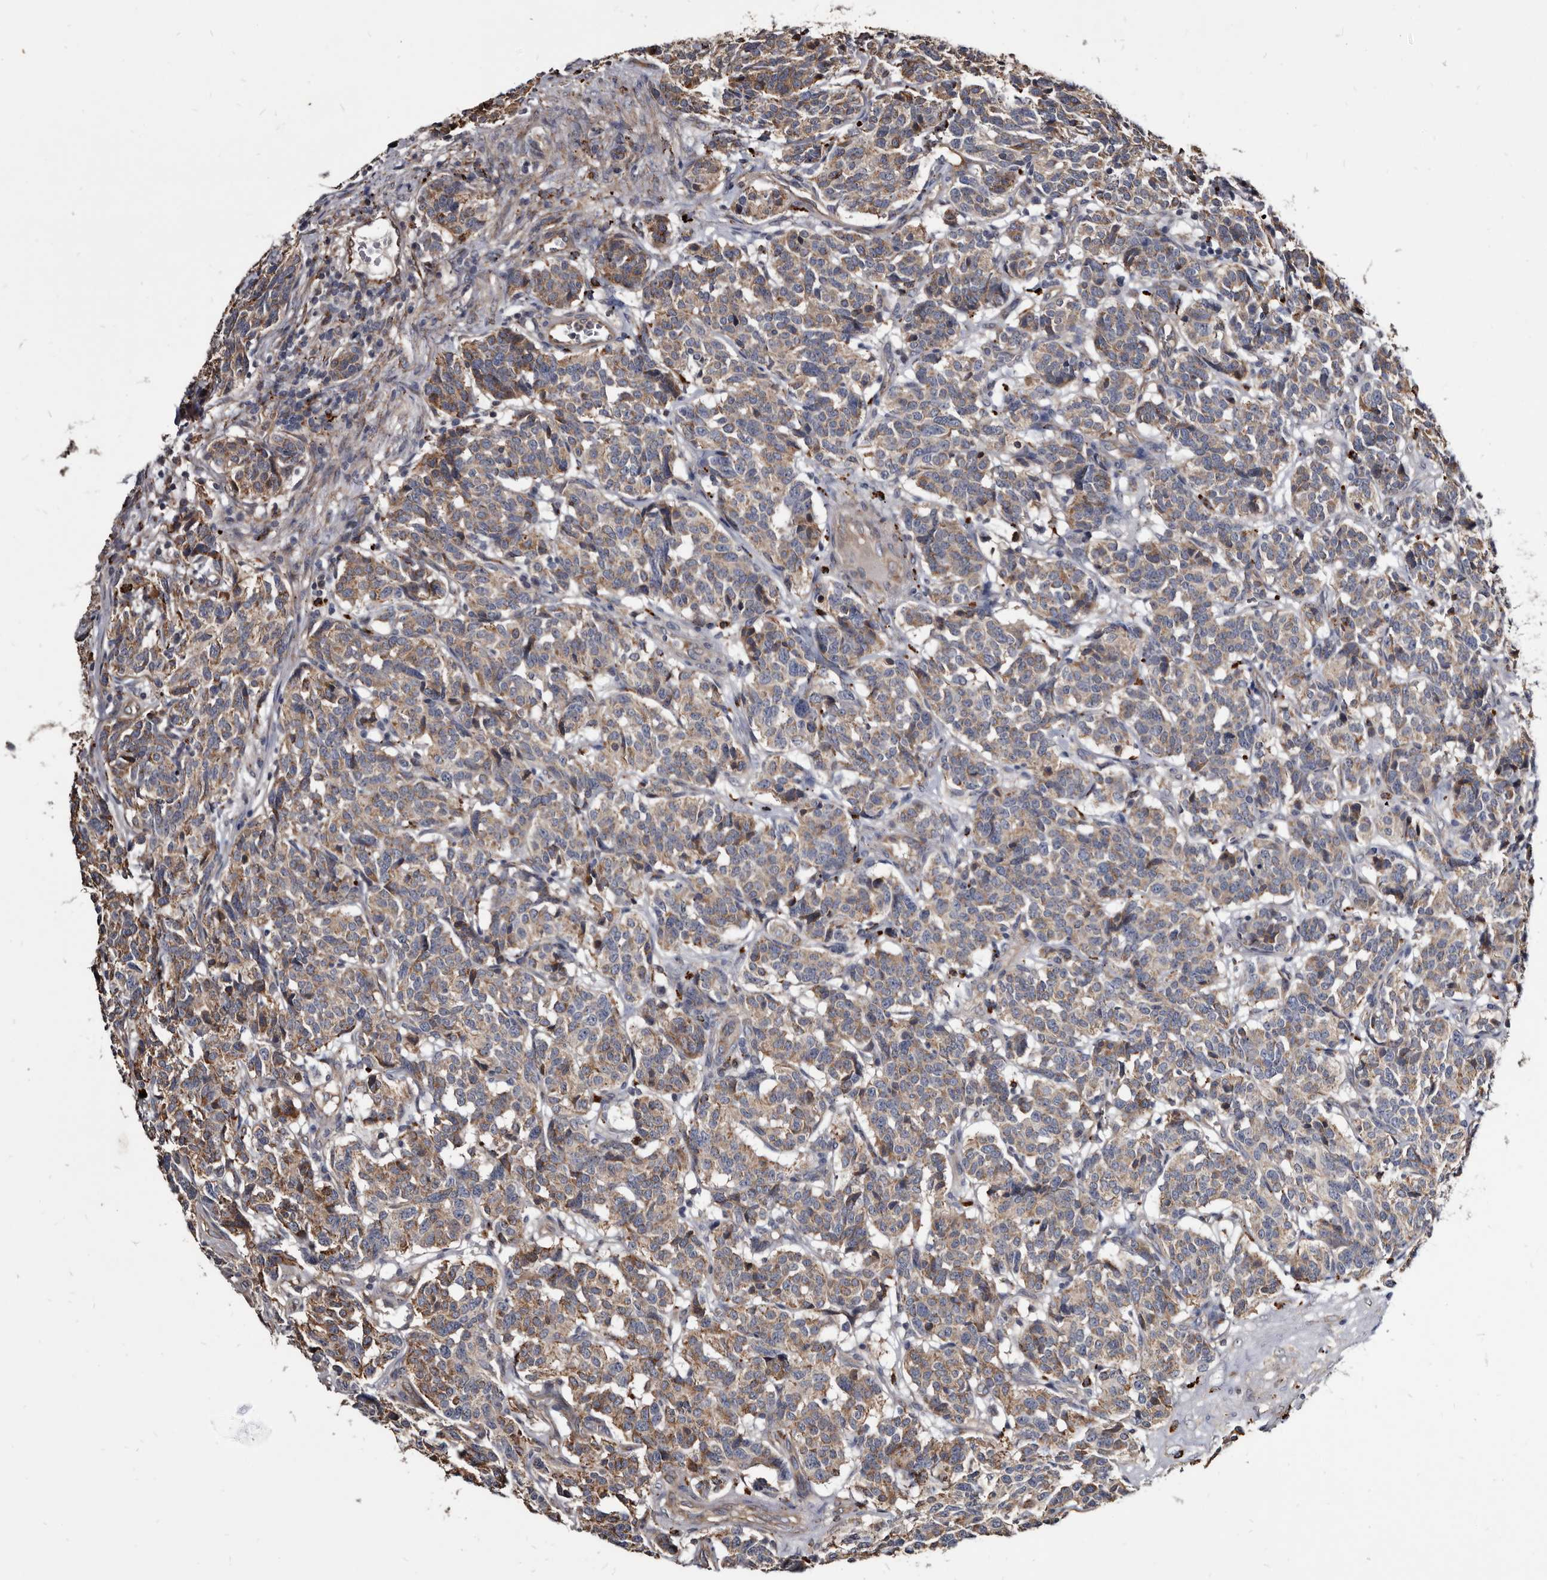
{"staining": {"intensity": "moderate", "quantity": ">75%", "location": "cytoplasmic/membranous"}, "tissue": "carcinoid", "cell_type": "Tumor cells", "image_type": "cancer", "snomed": [{"axis": "morphology", "description": "Carcinoid, malignant, NOS"}, {"axis": "topography", "description": "Lung"}], "caption": "Human carcinoid stained with a protein marker shows moderate staining in tumor cells.", "gene": "CTSA", "patient": {"sex": "female", "age": 46}}